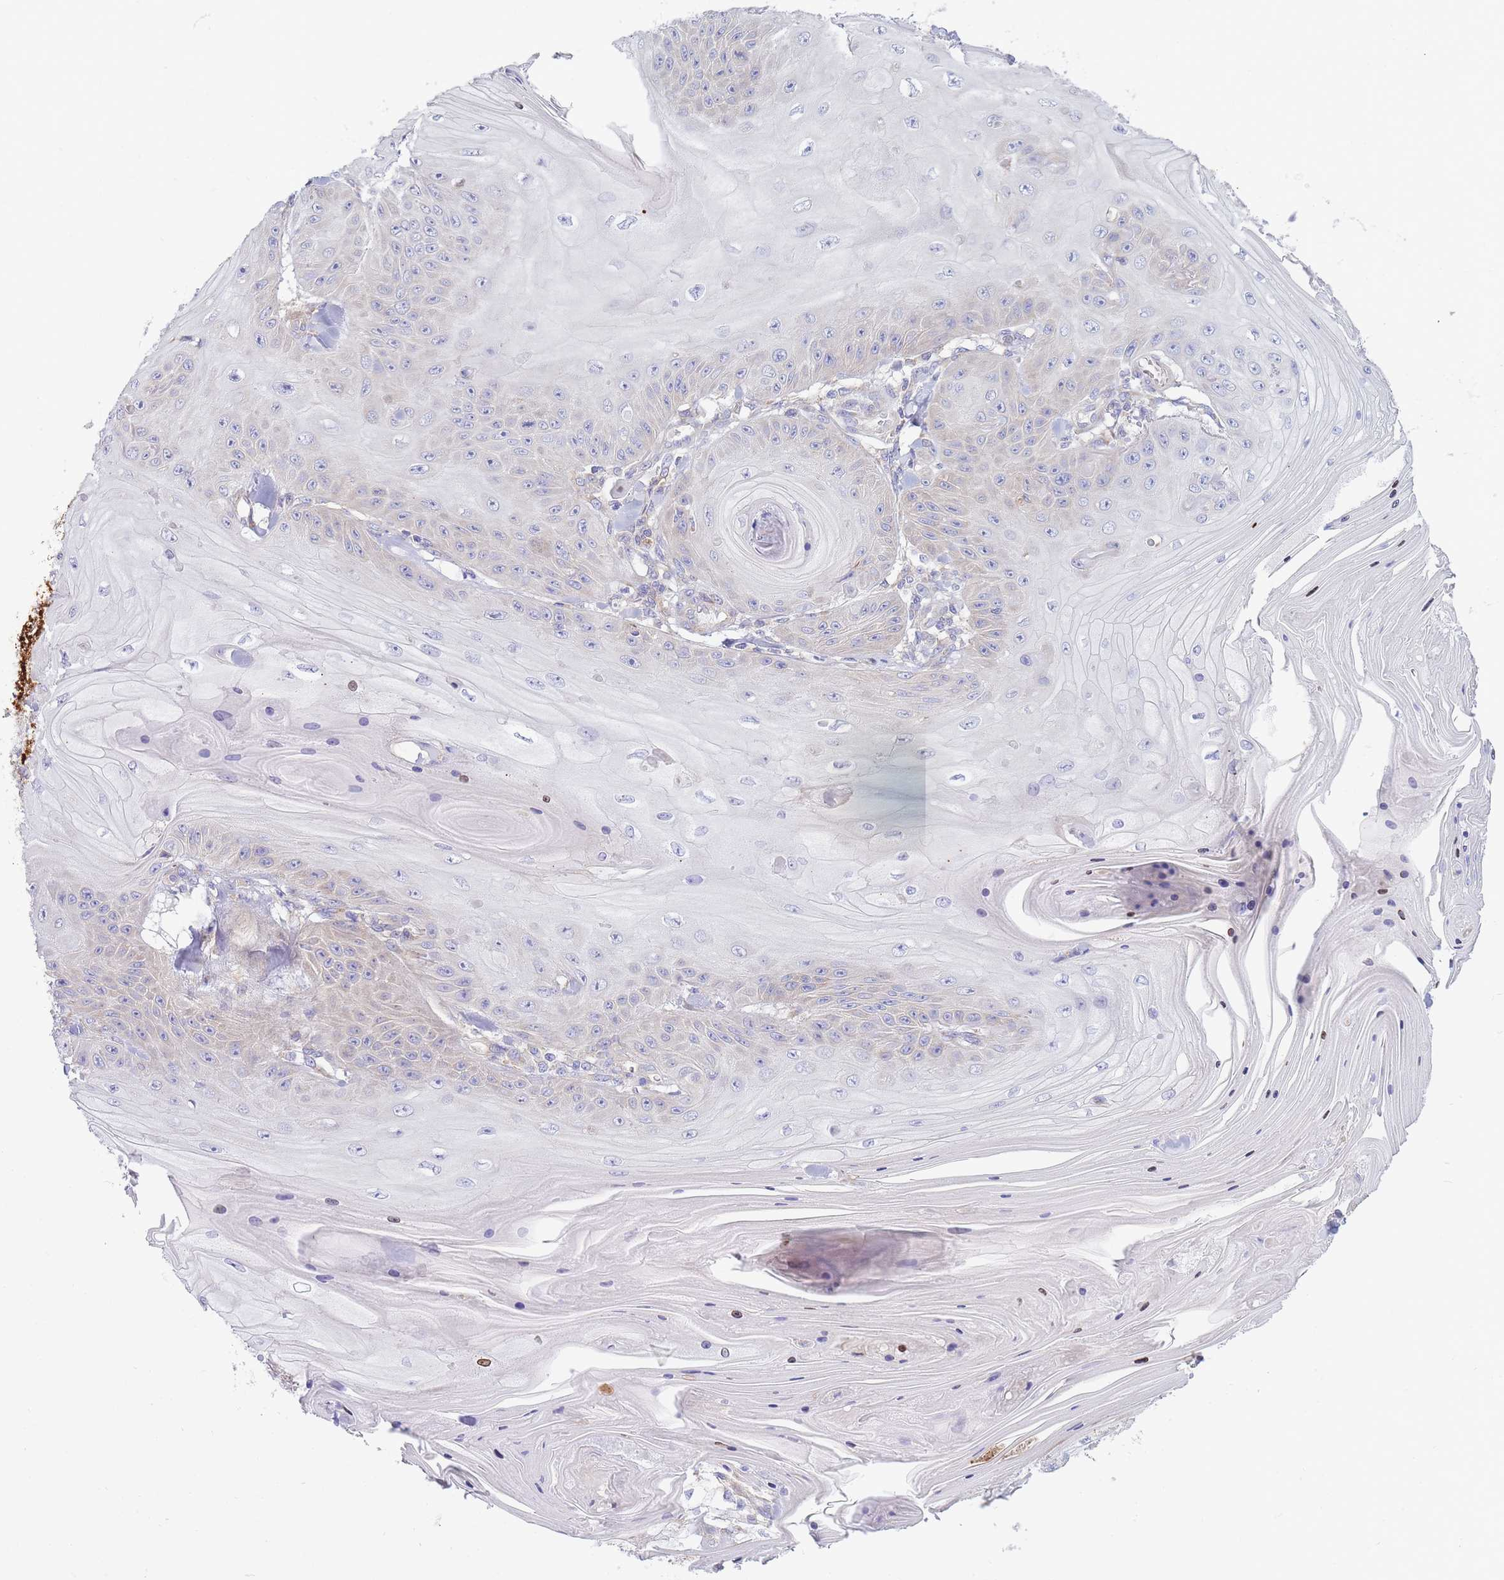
{"staining": {"intensity": "weak", "quantity": "<25%", "location": "cytoplasmic/membranous"}, "tissue": "skin cancer", "cell_type": "Tumor cells", "image_type": "cancer", "snomed": [{"axis": "morphology", "description": "Squamous cell carcinoma, NOS"}, {"axis": "topography", "description": "Skin"}], "caption": "Tumor cells are negative for protein expression in human skin cancer (squamous cell carcinoma). The staining is performed using DAB brown chromogen with nuclei counter-stained in using hematoxylin.", "gene": "SH2B2", "patient": {"sex": "female", "age": 78}}